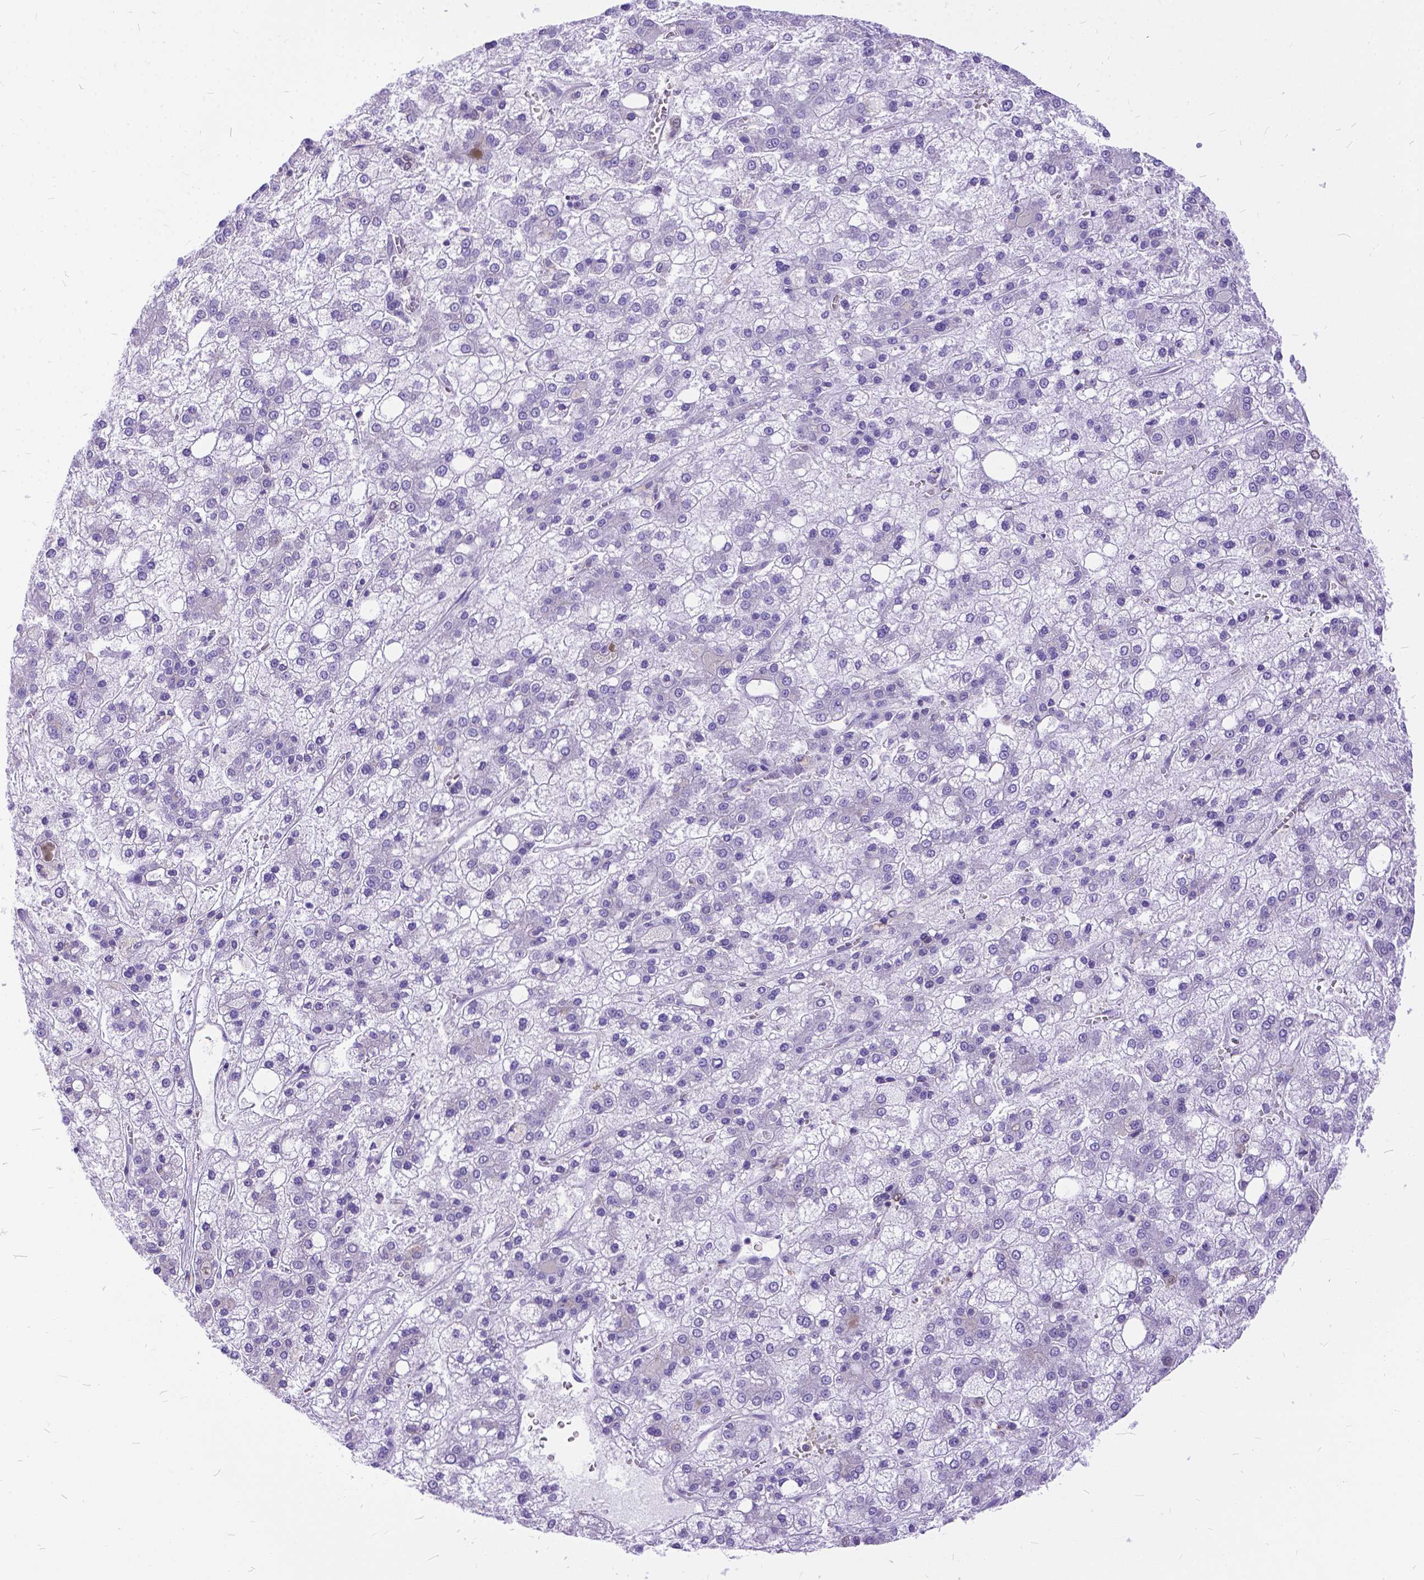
{"staining": {"intensity": "weak", "quantity": "<25%", "location": "cytoplasmic/membranous"}, "tissue": "liver cancer", "cell_type": "Tumor cells", "image_type": "cancer", "snomed": [{"axis": "morphology", "description": "Carcinoma, Hepatocellular, NOS"}, {"axis": "topography", "description": "Liver"}], "caption": "Immunohistochemistry image of neoplastic tissue: human liver cancer (hepatocellular carcinoma) stained with DAB reveals no significant protein expression in tumor cells. (DAB immunohistochemistry (IHC), high magnification).", "gene": "TMEM169", "patient": {"sex": "male", "age": 73}}